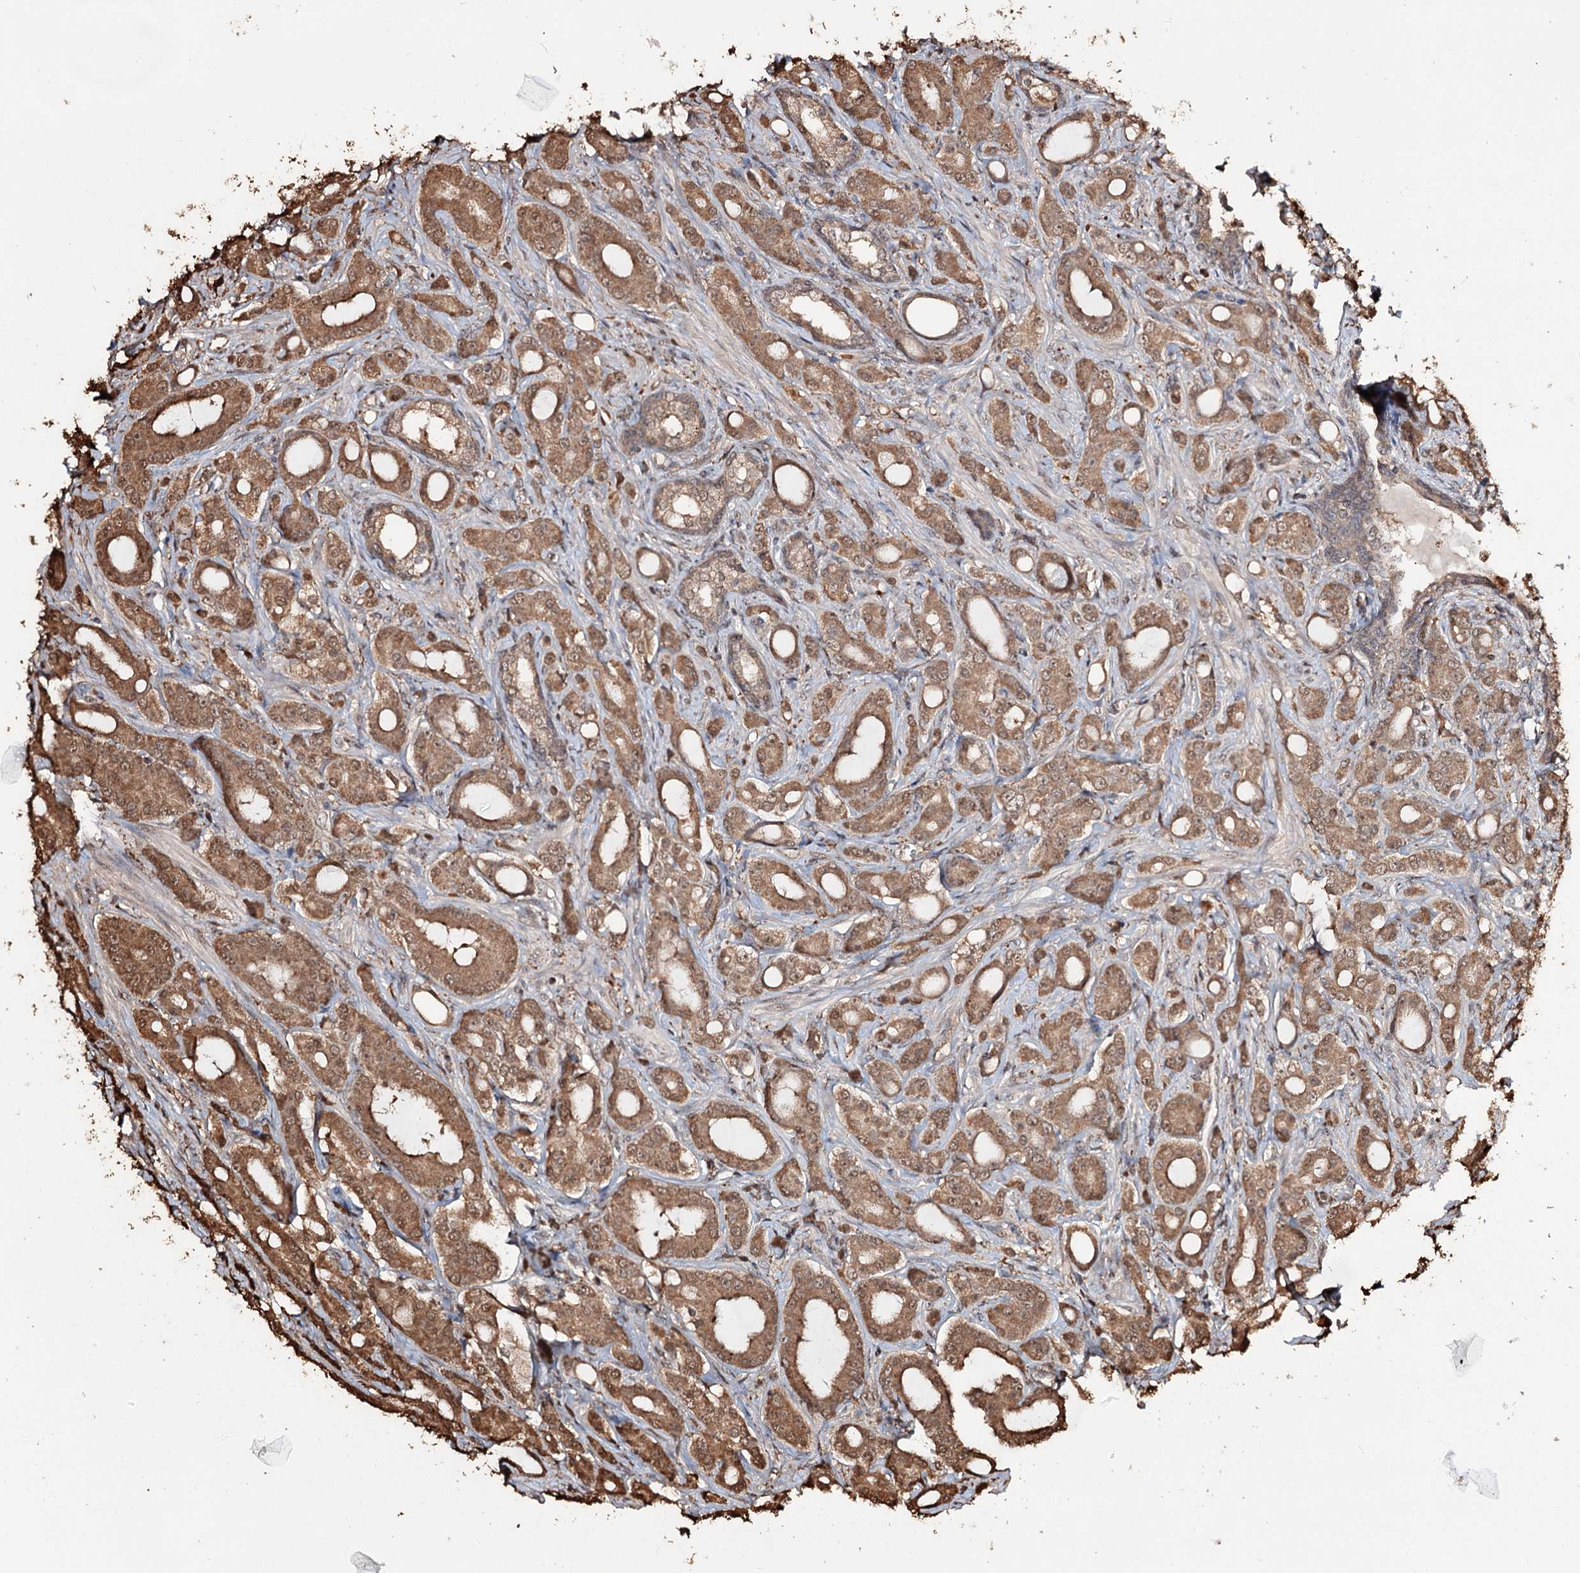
{"staining": {"intensity": "moderate", "quantity": ">75%", "location": "cytoplasmic/membranous"}, "tissue": "prostate cancer", "cell_type": "Tumor cells", "image_type": "cancer", "snomed": [{"axis": "morphology", "description": "Adenocarcinoma, High grade"}, {"axis": "topography", "description": "Prostate"}], "caption": "Protein analysis of prostate cancer (high-grade adenocarcinoma) tissue reveals moderate cytoplasmic/membranous staining in approximately >75% of tumor cells.", "gene": "PLCH1", "patient": {"sex": "male", "age": 72}}